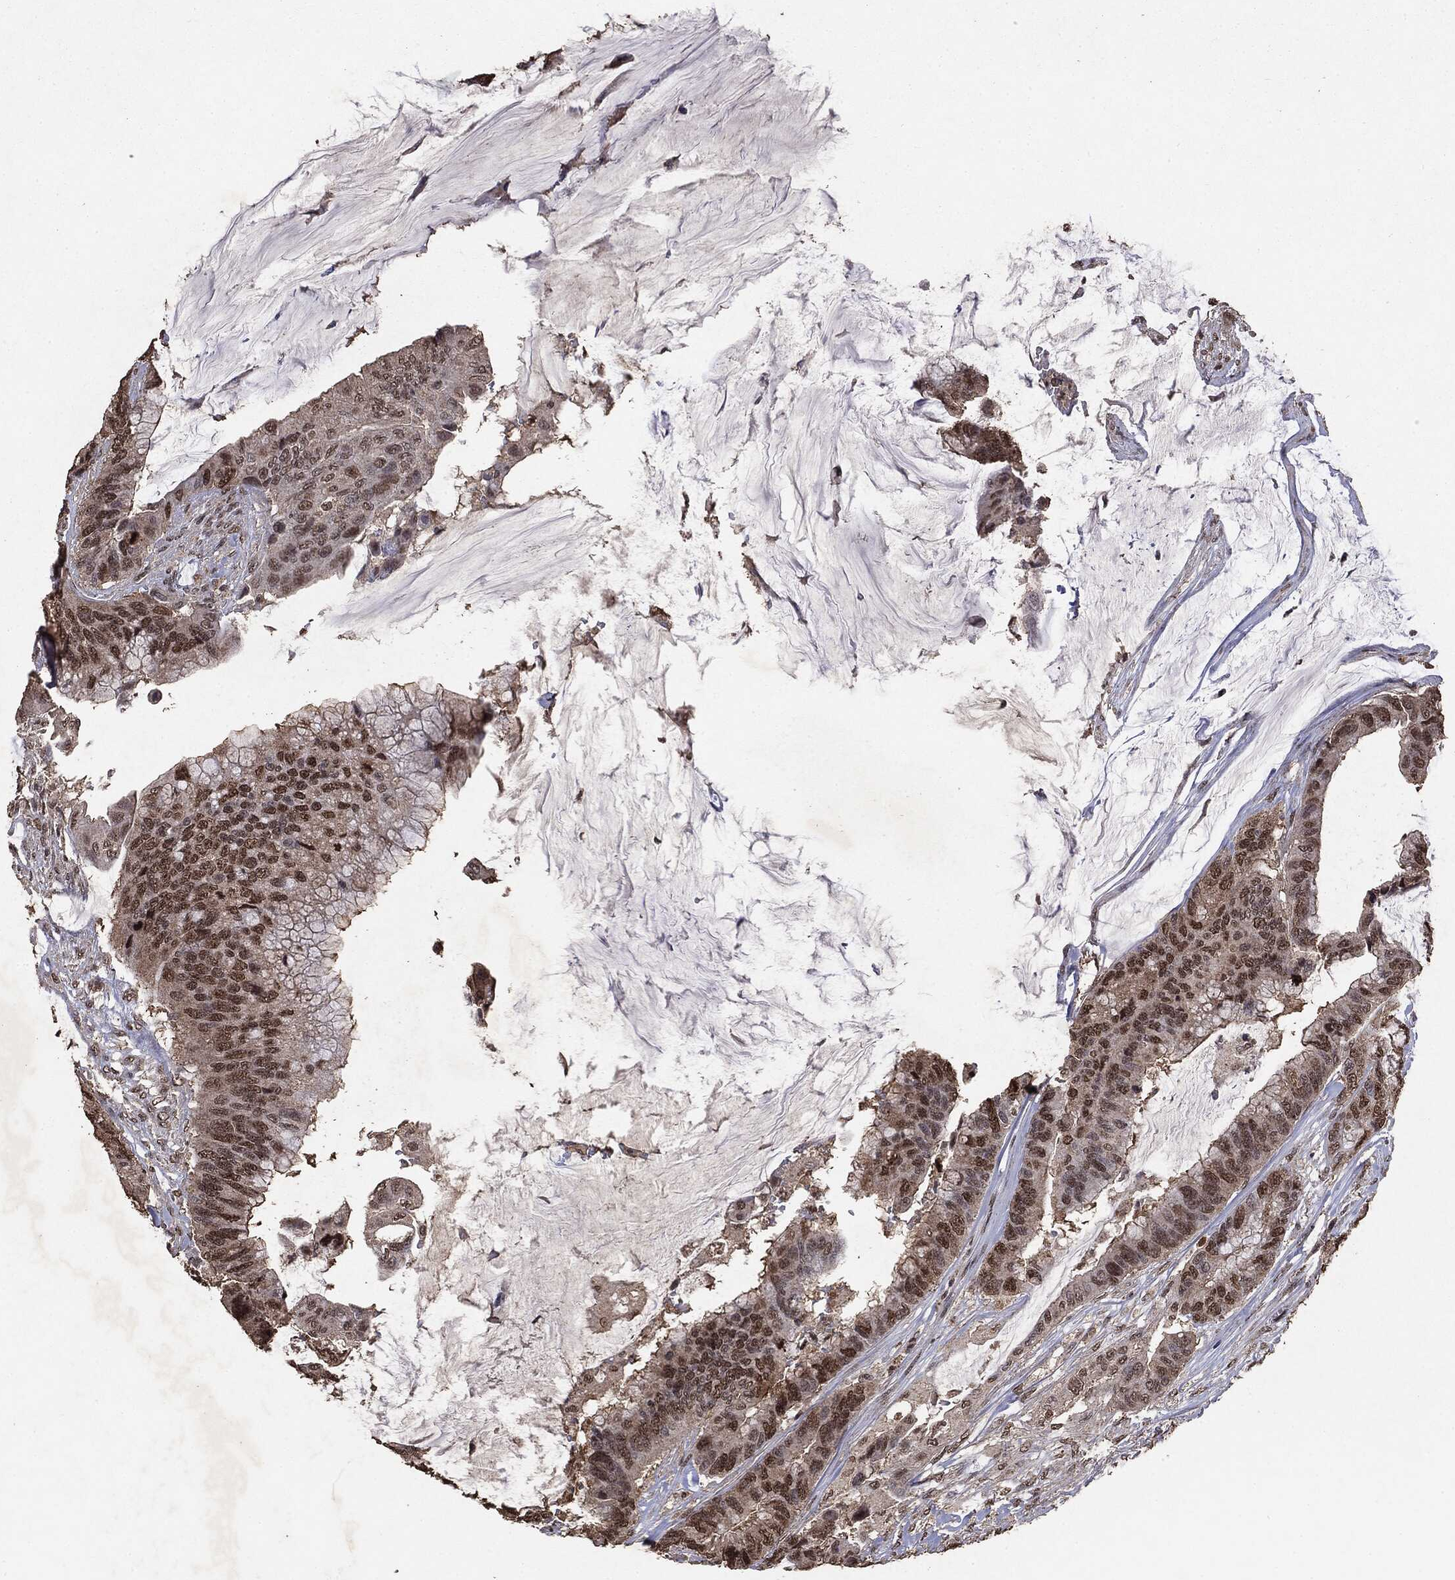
{"staining": {"intensity": "strong", "quantity": "25%-75%", "location": "nuclear"}, "tissue": "colorectal cancer", "cell_type": "Tumor cells", "image_type": "cancer", "snomed": [{"axis": "morphology", "description": "Adenocarcinoma, NOS"}, {"axis": "topography", "description": "Rectum"}], "caption": "About 25%-75% of tumor cells in human colorectal cancer (adenocarcinoma) display strong nuclear protein staining as visualized by brown immunohistochemical staining.", "gene": "RAD18", "patient": {"sex": "female", "age": 59}}